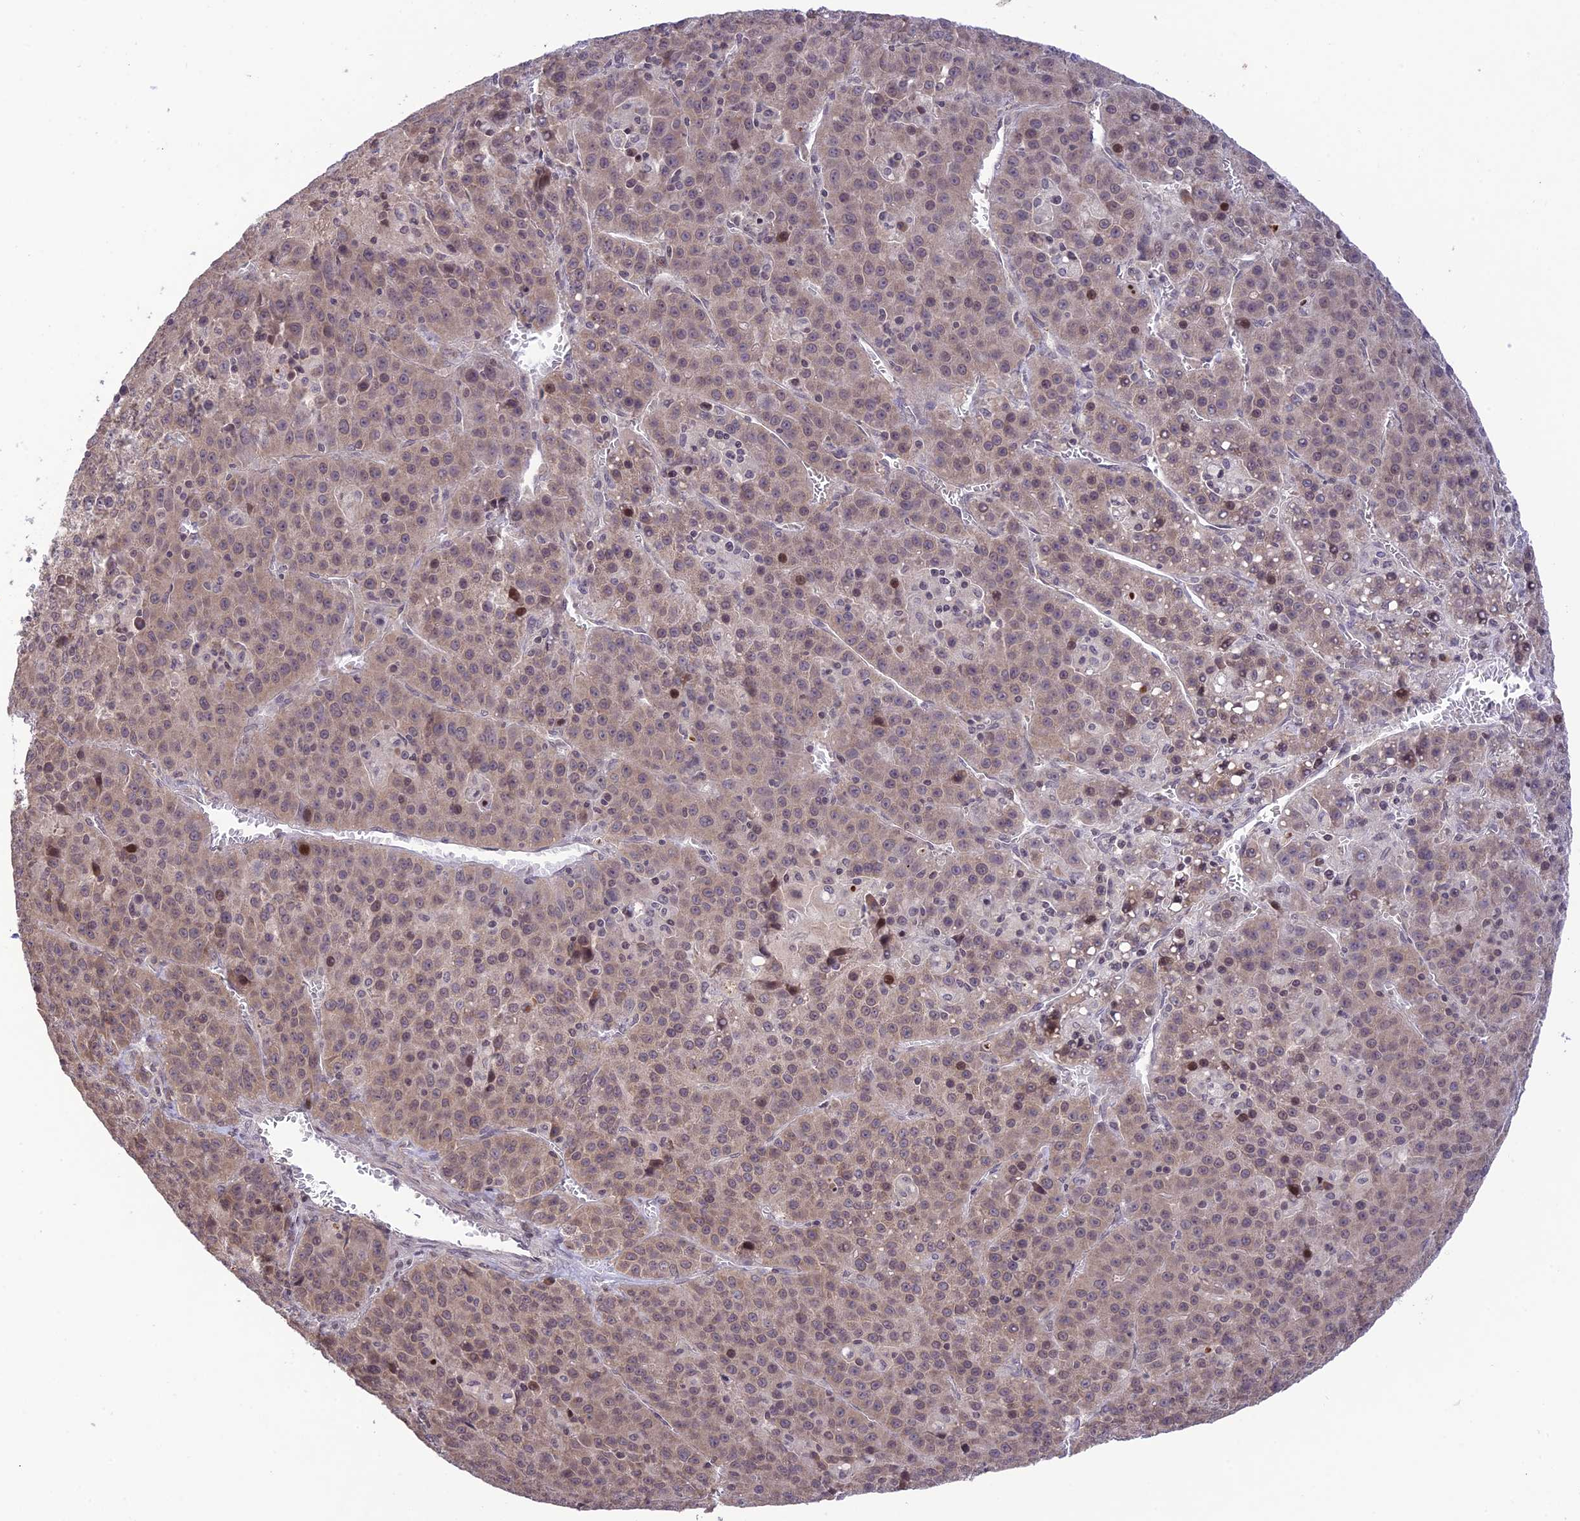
{"staining": {"intensity": "moderate", "quantity": ">75%", "location": "cytoplasmic/membranous,nuclear"}, "tissue": "liver cancer", "cell_type": "Tumor cells", "image_type": "cancer", "snomed": [{"axis": "morphology", "description": "Carcinoma, Hepatocellular, NOS"}, {"axis": "topography", "description": "Liver"}], "caption": "Immunohistochemistry staining of hepatocellular carcinoma (liver), which demonstrates medium levels of moderate cytoplasmic/membranous and nuclear positivity in about >75% of tumor cells indicating moderate cytoplasmic/membranous and nuclear protein expression. The staining was performed using DAB (brown) for protein detection and nuclei were counterstained in hematoxylin (blue).", "gene": "TEKT1", "patient": {"sex": "female", "age": 53}}